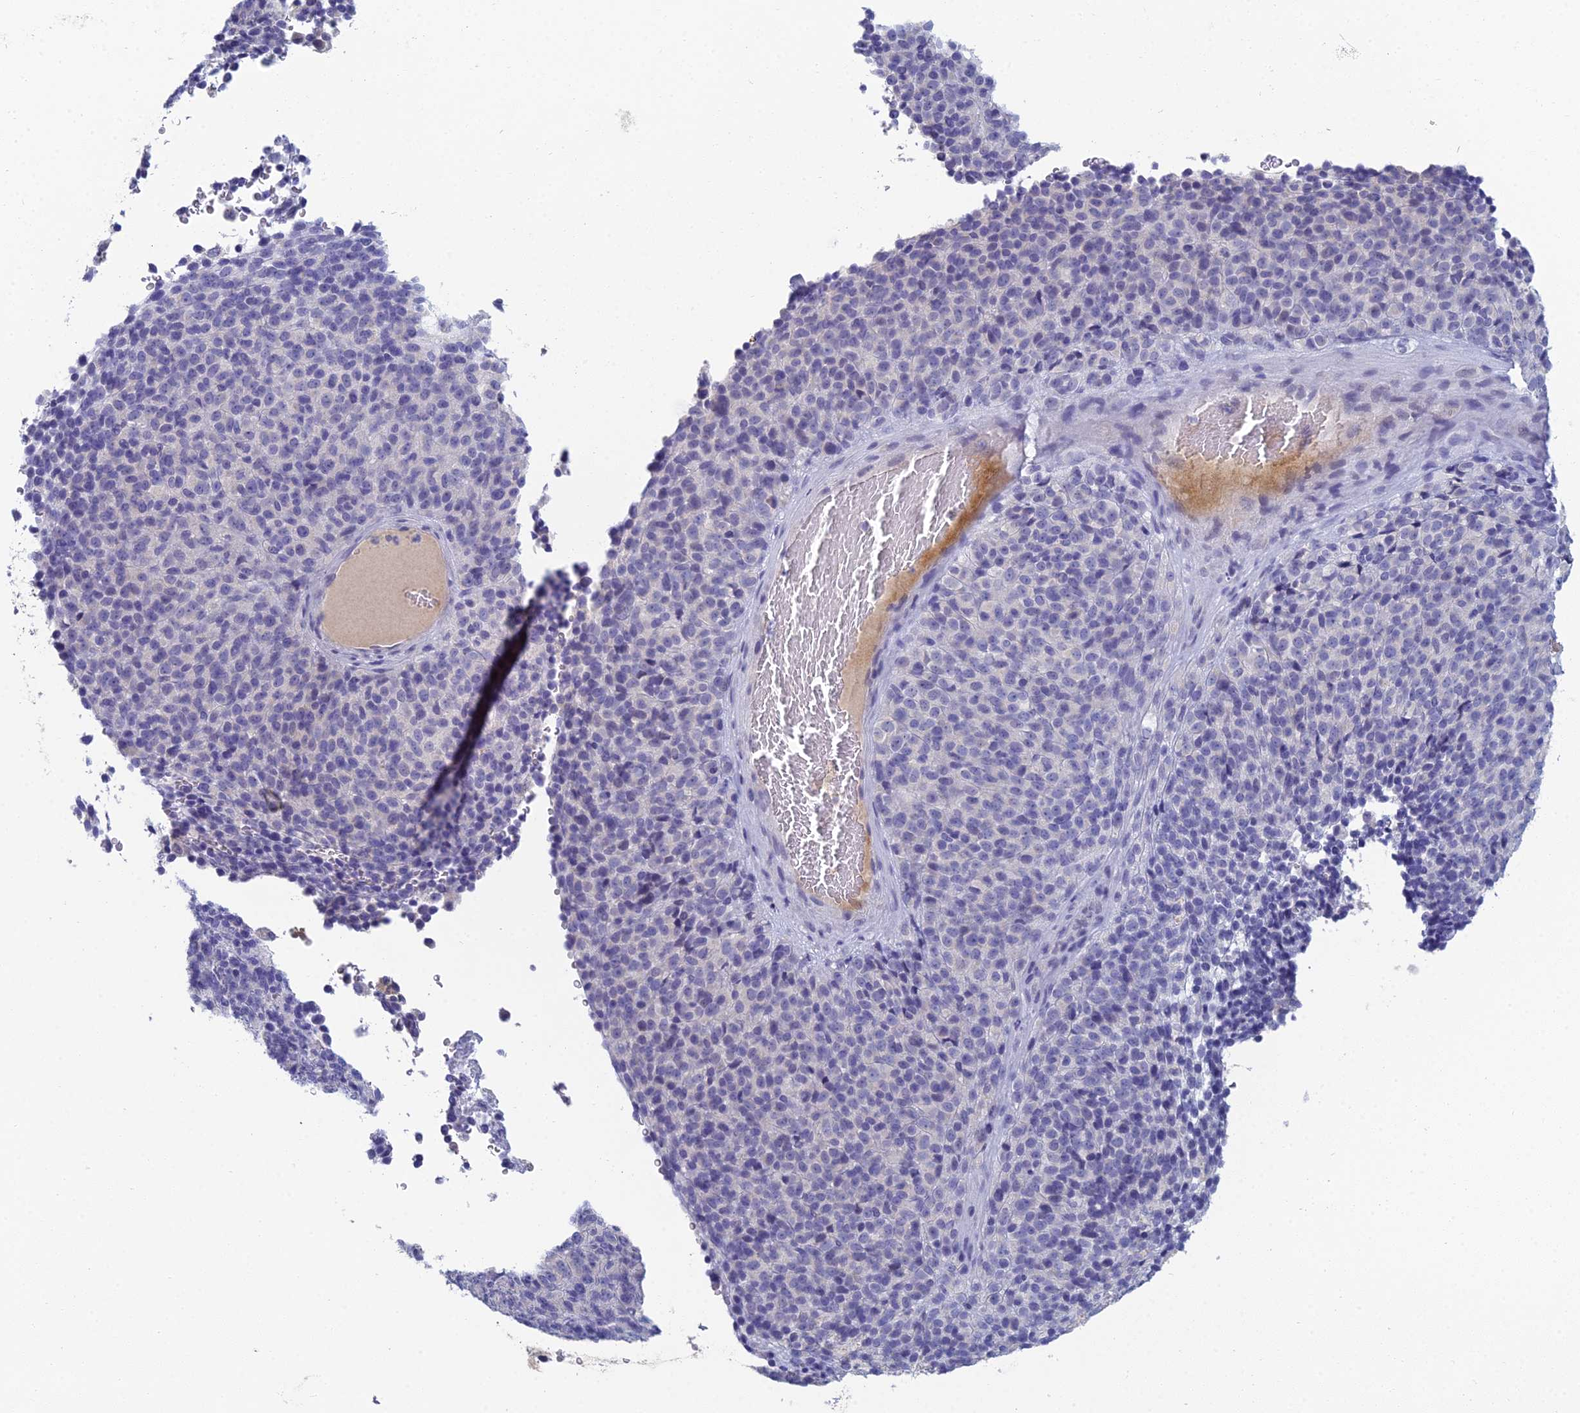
{"staining": {"intensity": "negative", "quantity": "none", "location": "none"}, "tissue": "melanoma", "cell_type": "Tumor cells", "image_type": "cancer", "snomed": [{"axis": "morphology", "description": "Malignant melanoma, Metastatic site"}, {"axis": "topography", "description": "Brain"}], "caption": "This is an immunohistochemistry (IHC) histopathology image of human melanoma. There is no positivity in tumor cells.", "gene": "MUC13", "patient": {"sex": "female", "age": 56}}